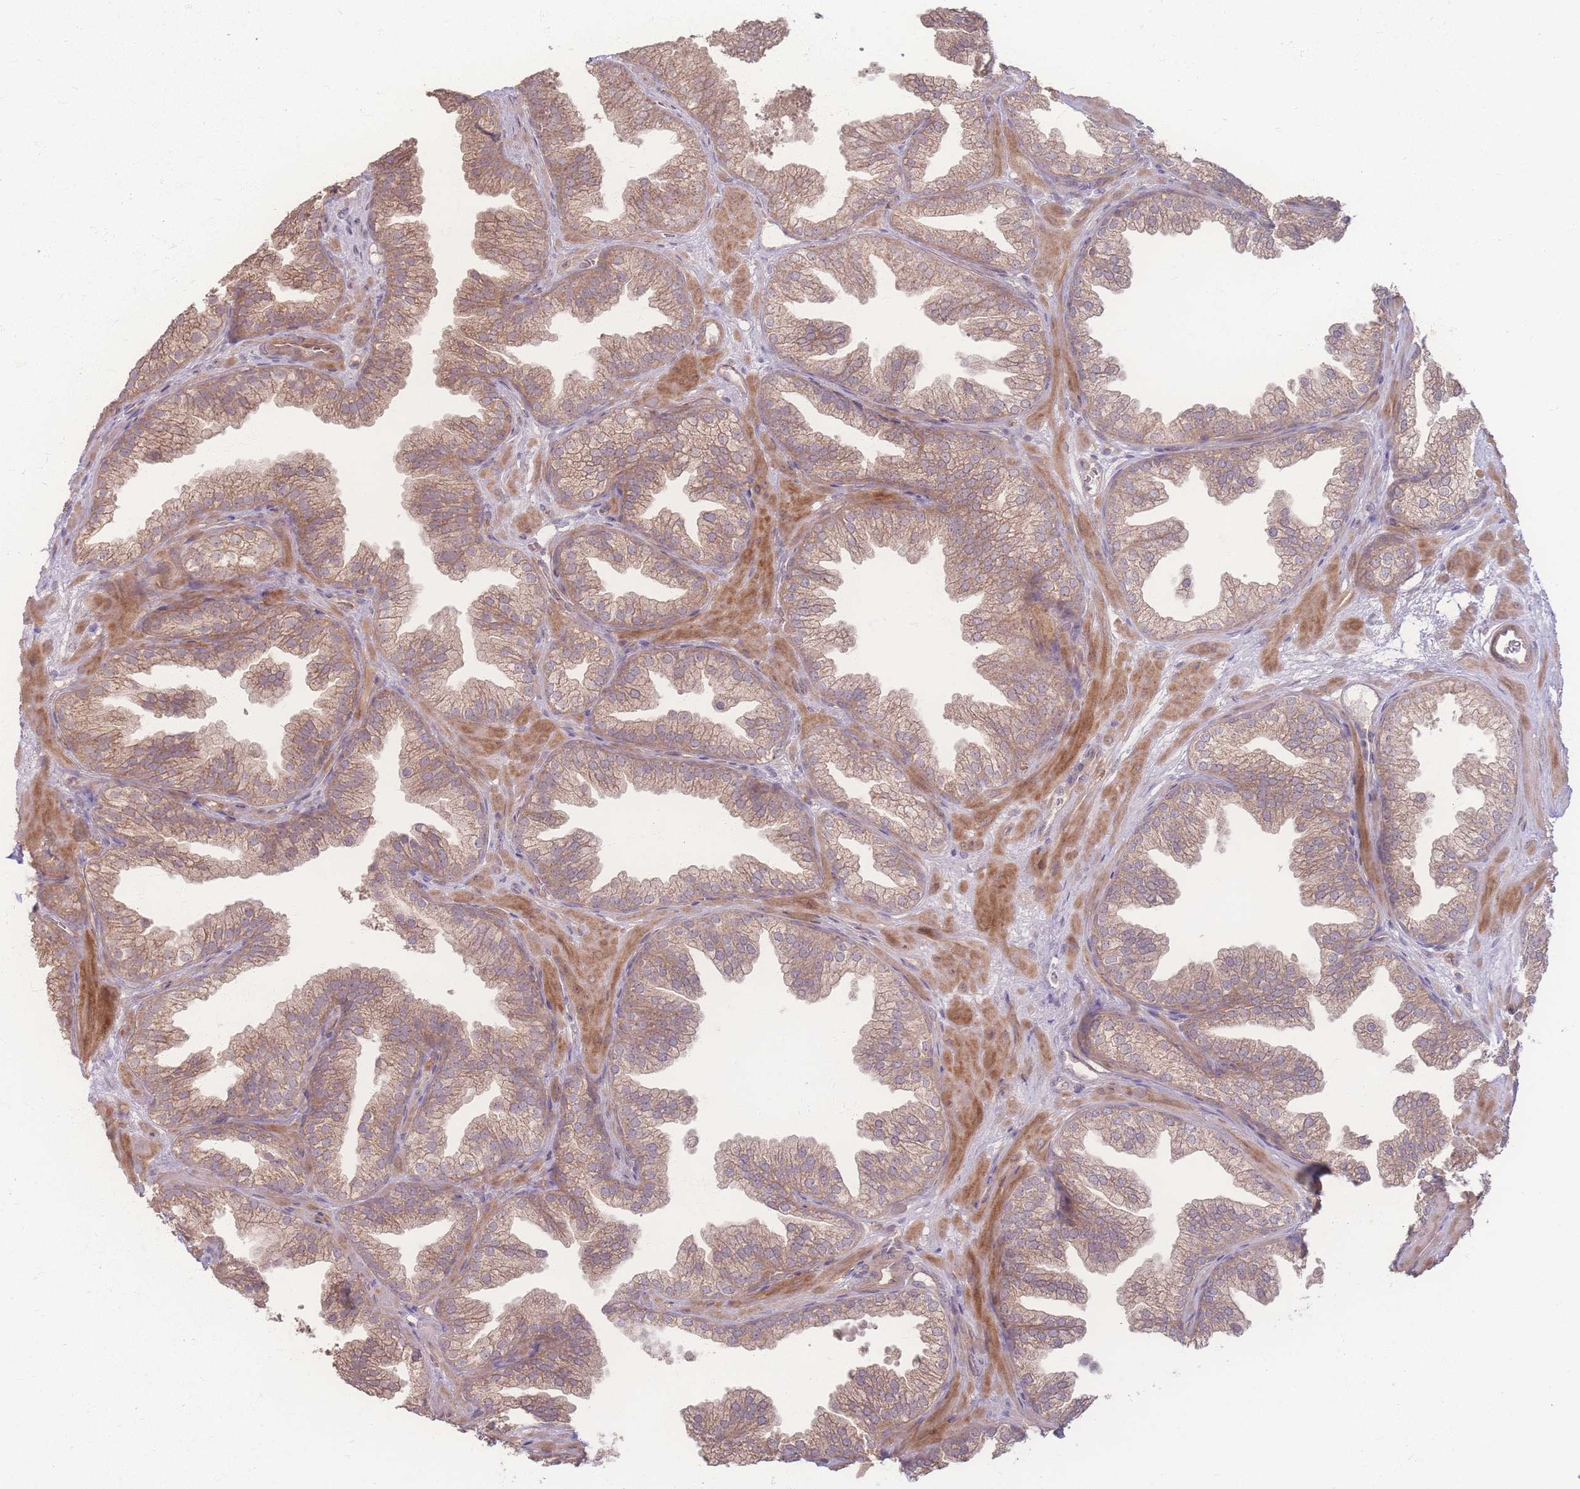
{"staining": {"intensity": "moderate", "quantity": ">75%", "location": "cytoplasmic/membranous"}, "tissue": "prostate", "cell_type": "Glandular cells", "image_type": "normal", "snomed": [{"axis": "morphology", "description": "Normal tissue, NOS"}, {"axis": "topography", "description": "Prostate"}], "caption": "This histopathology image exhibits immunohistochemistry (IHC) staining of unremarkable human prostate, with medium moderate cytoplasmic/membranous expression in approximately >75% of glandular cells.", "gene": "INSR", "patient": {"sex": "male", "age": 37}}